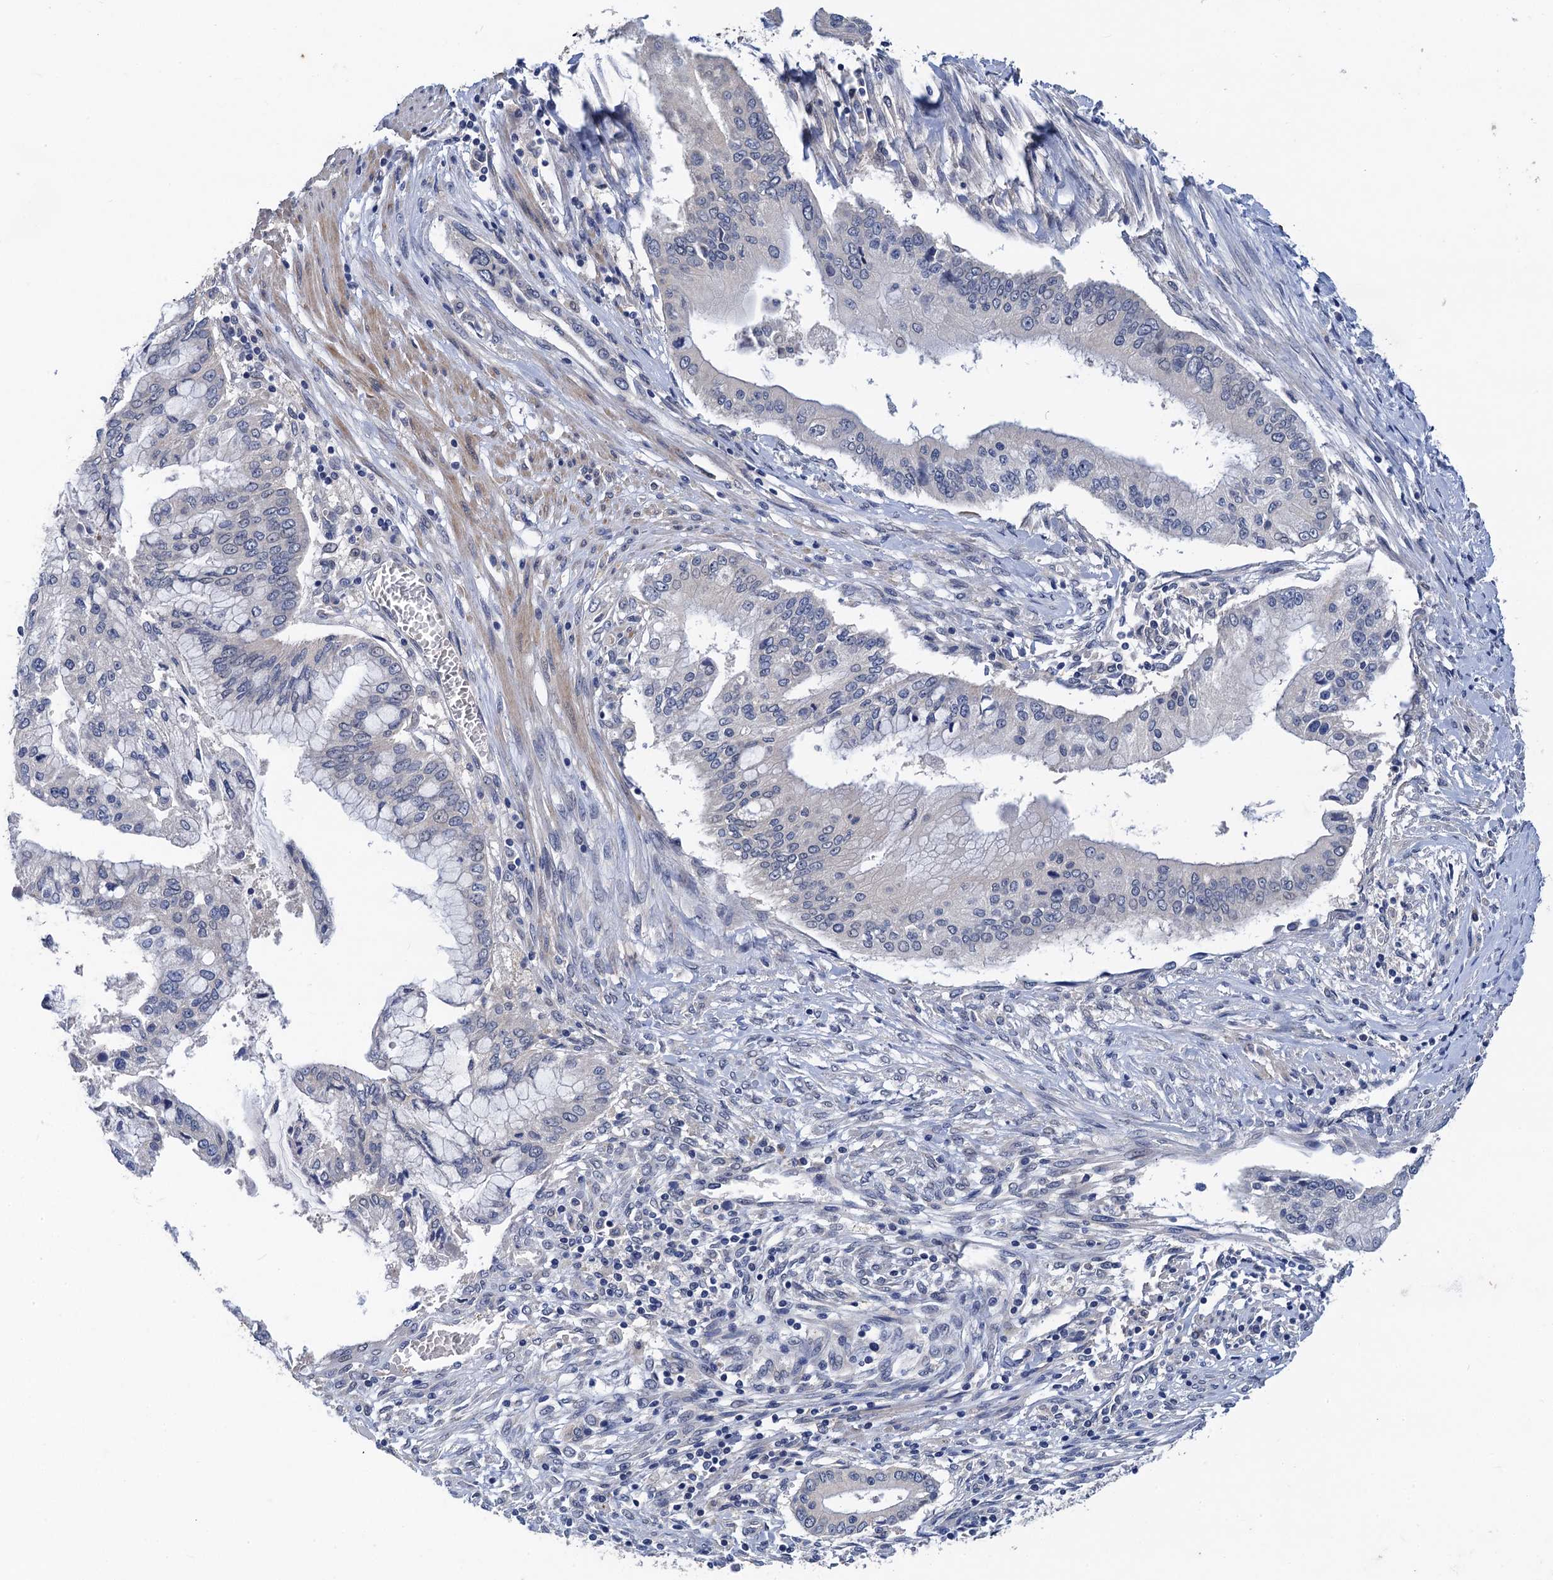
{"staining": {"intensity": "weak", "quantity": "<25%", "location": "nuclear"}, "tissue": "pancreatic cancer", "cell_type": "Tumor cells", "image_type": "cancer", "snomed": [{"axis": "morphology", "description": "Adenocarcinoma, NOS"}, {"axis": "topography", "description": "Pancreas"}], "caption": "The micrograph displays no staining of tumor cells in adenocarcinoma (pancreatic). (DAB immunohistochemistry (IHC) visualized using brightfield microscopy, high magnification).", "gene": "TMEM39B", "patient": {"sex": "male", "age": 46}}